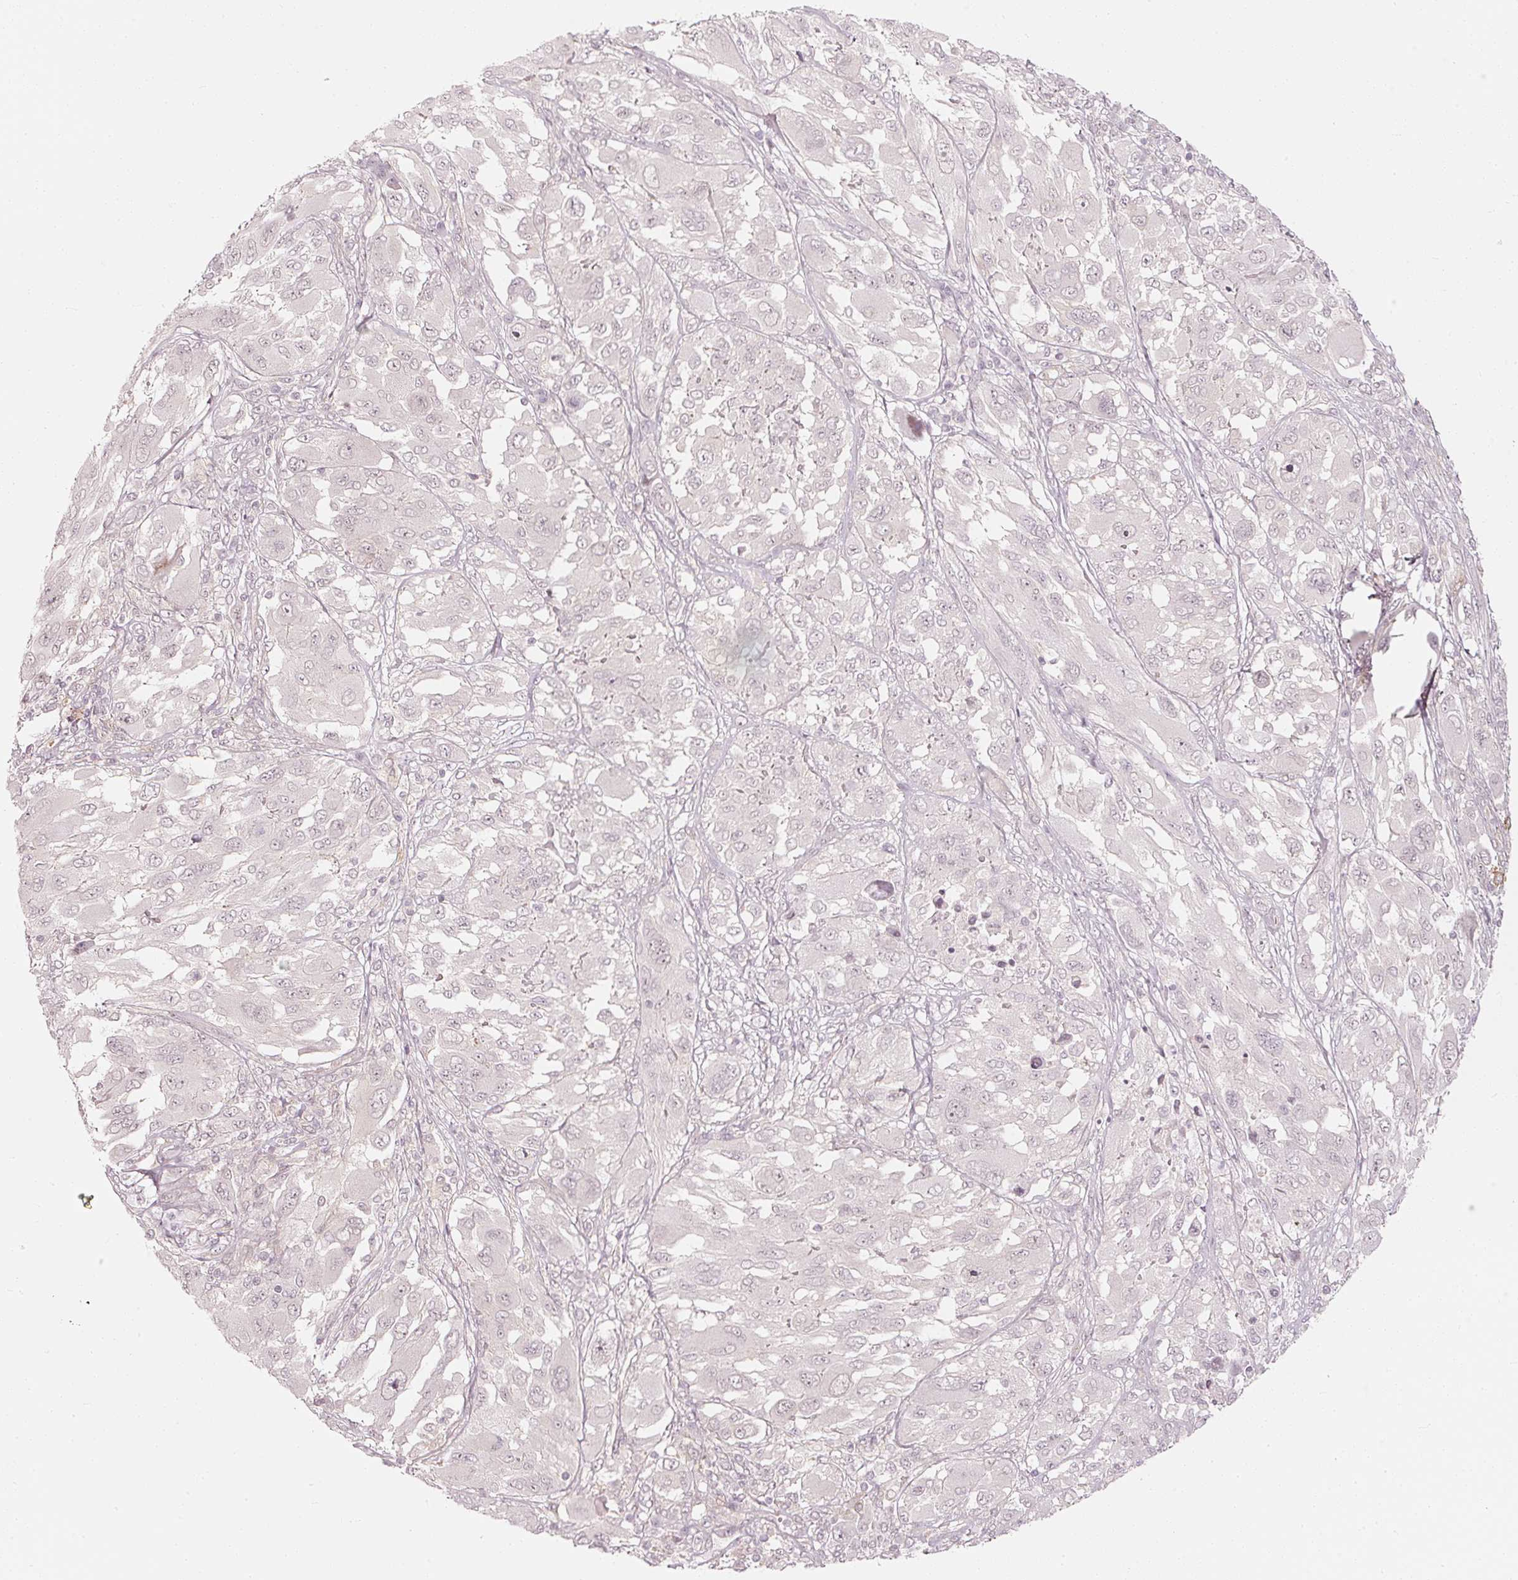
{"staining": {"intensity": "negative", "quantity": "none", "location": "none"}, "tissue": "melanoma", "cell_type": "Tumor cells", "image_type": "cancer", "snomed": [{"axis": "morphology", "description": "Malignant melanoma, NOS"}, {"axis": "topography", "description": "Skin"}], "caption": "DAB immunohistochemical staining of human melanoma shows no significant positivity in tumor cells. (DAB (3,3'-diaminobenzidine) IHC, high magnification).", "gene": "DRD2", "patient": {"sex": "female", "age": 91}}